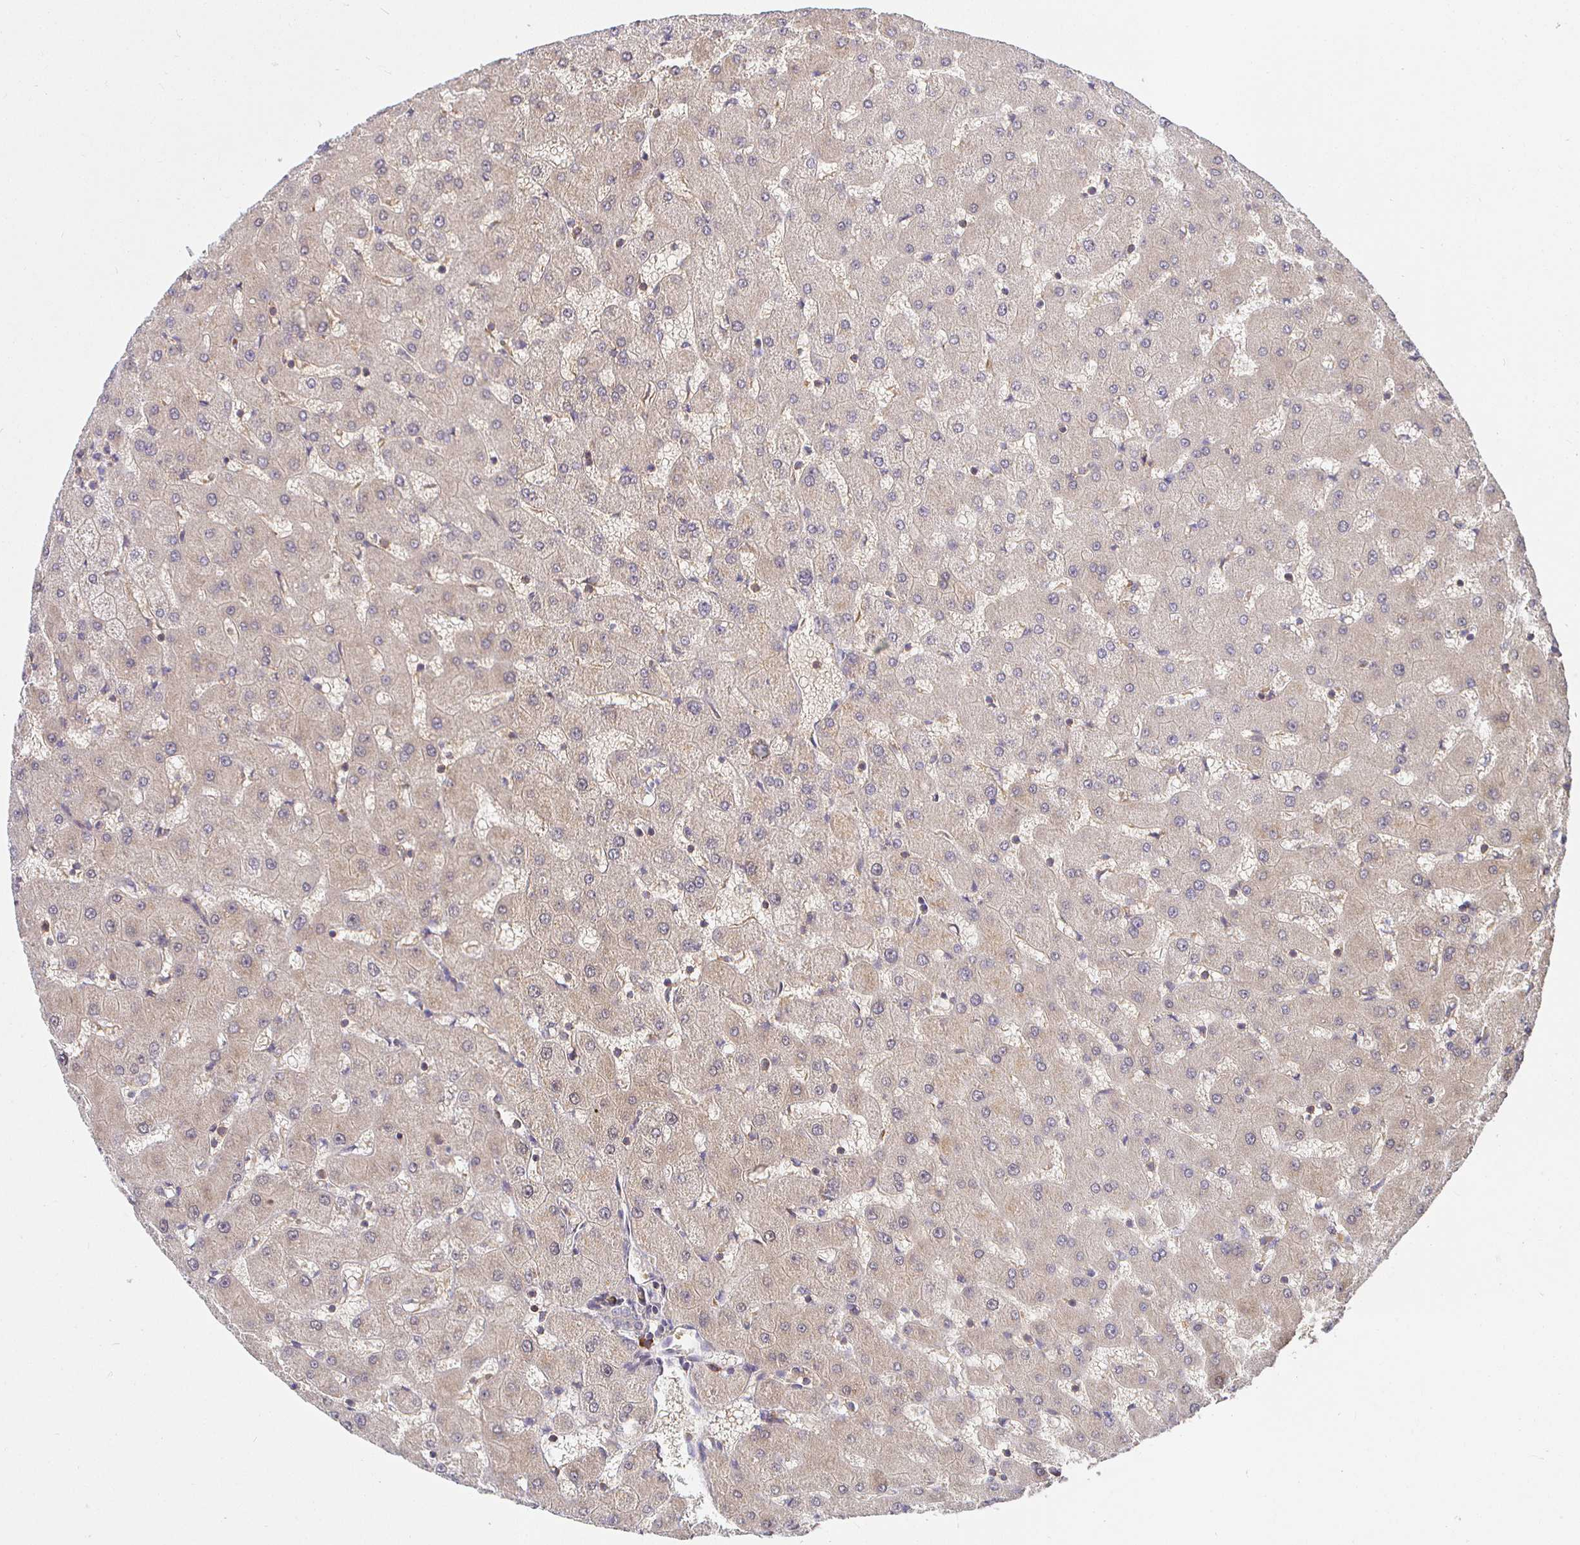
{"staining": {"intensity": "negative", "quantity": "none", "location": "none"}, "tissue": "liver", "cell_type": "Cholangiocytes", "image_type": "normal", "snomed": [{"axis": "morphology", "description": "Normal tissue, NOS"}, {"axis": "topography", "description": "Liver"}], "caption": "High magnification brightfield microscopy of normal liver stained with DAB (3,3'-diaminobenzidine) (brown) and counterstained with hematoxylin (blue): cholangiocytes show no significant staining.", "gene": "IRAK1", "patient": {"sex": "female", "age": 63}}